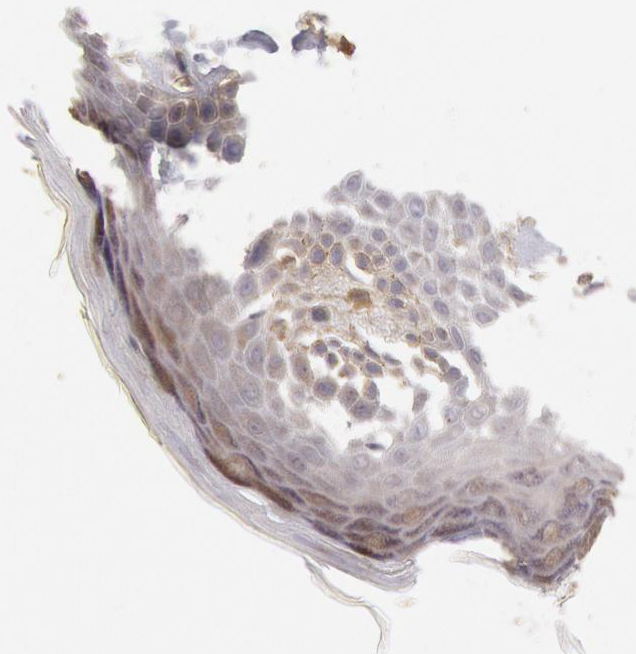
{"staining": {"intensity": "weak", "quantity": "25%-75%", "location": "cytoplasmic/membranous"}, "tissue": "skin", "cell_type": "Epidermal cells", "image_type": "normal", "snomed": [{"axis": "morphology", "description": "Normal tissue, NOS"}, {"axis": "topography", "description": "Anal"}], "caption": "Immunohistochemistry (IHC) micrograph of normal skin stained for a protein (brown), which reveals low levels of weak cytoplasmic/membranous positivity in about 25%-75% of epidermal cells.", "gene": "PIK3R1", "patient": {"sex": "female", "age": 78}}